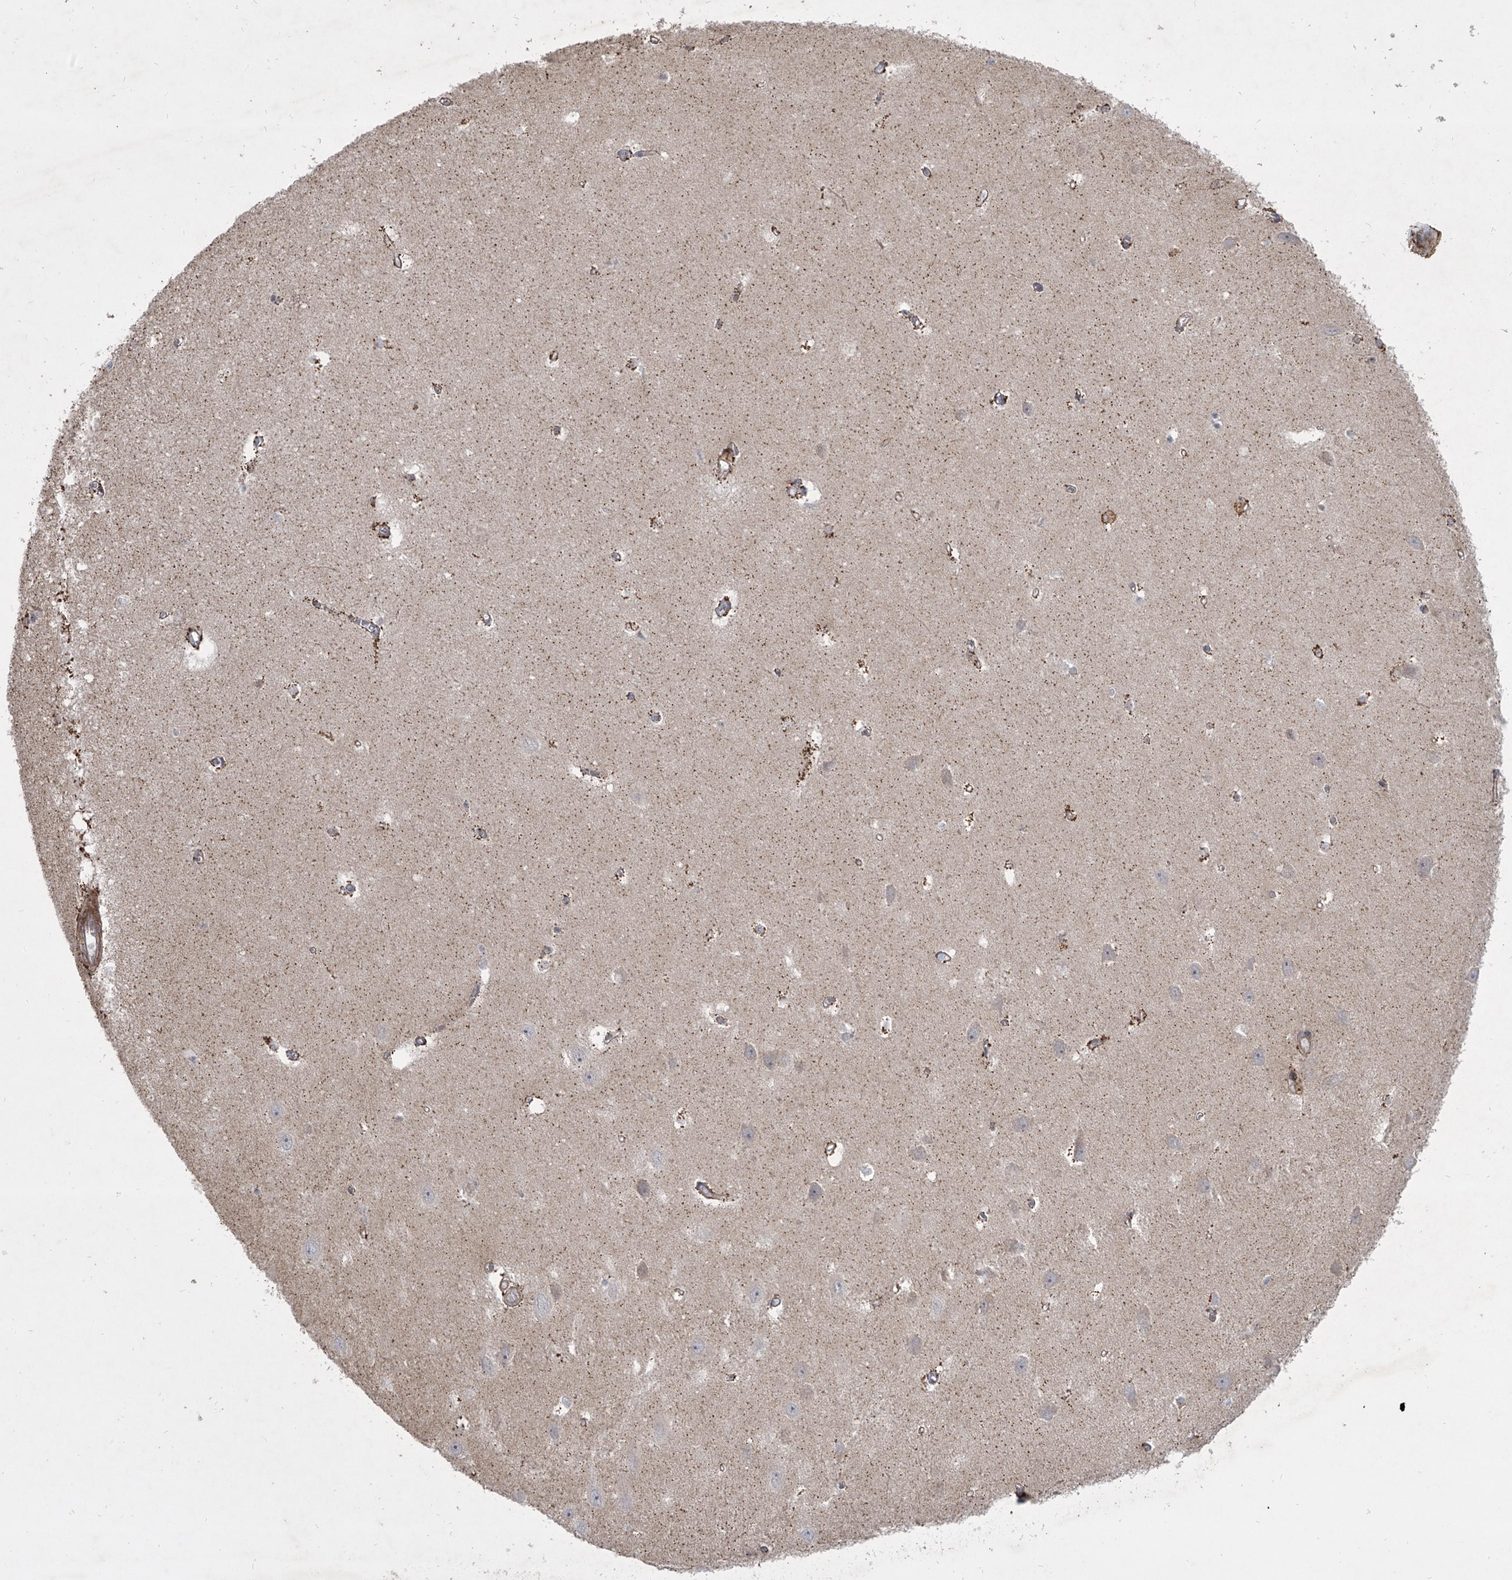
{"staining": {"intensity": "negative", "quantity": "none", "location": "none"}, "tissue": "hippocampus", "cell_type": "Glial cells", "image_type": "normal", "snomed": [{"axis": "morphology", "description": "Normal tissue, NOS"}, {"axis": "topography", "description": "Hippocampus"}], "caption": "High power microscopy image of an immunohistochemistry (IHC) histopathology image of benign hippocampus, revealing no significant staining in glial cells. Brightfield microscopy of immunohistochemistry stained with DAB (3,3'-diaminobenzidine) (brown) and hematoxylin (blue), captured at high magnification.", "gene": "HEATR6", "patient": {"sex": "female", "age": 64}}